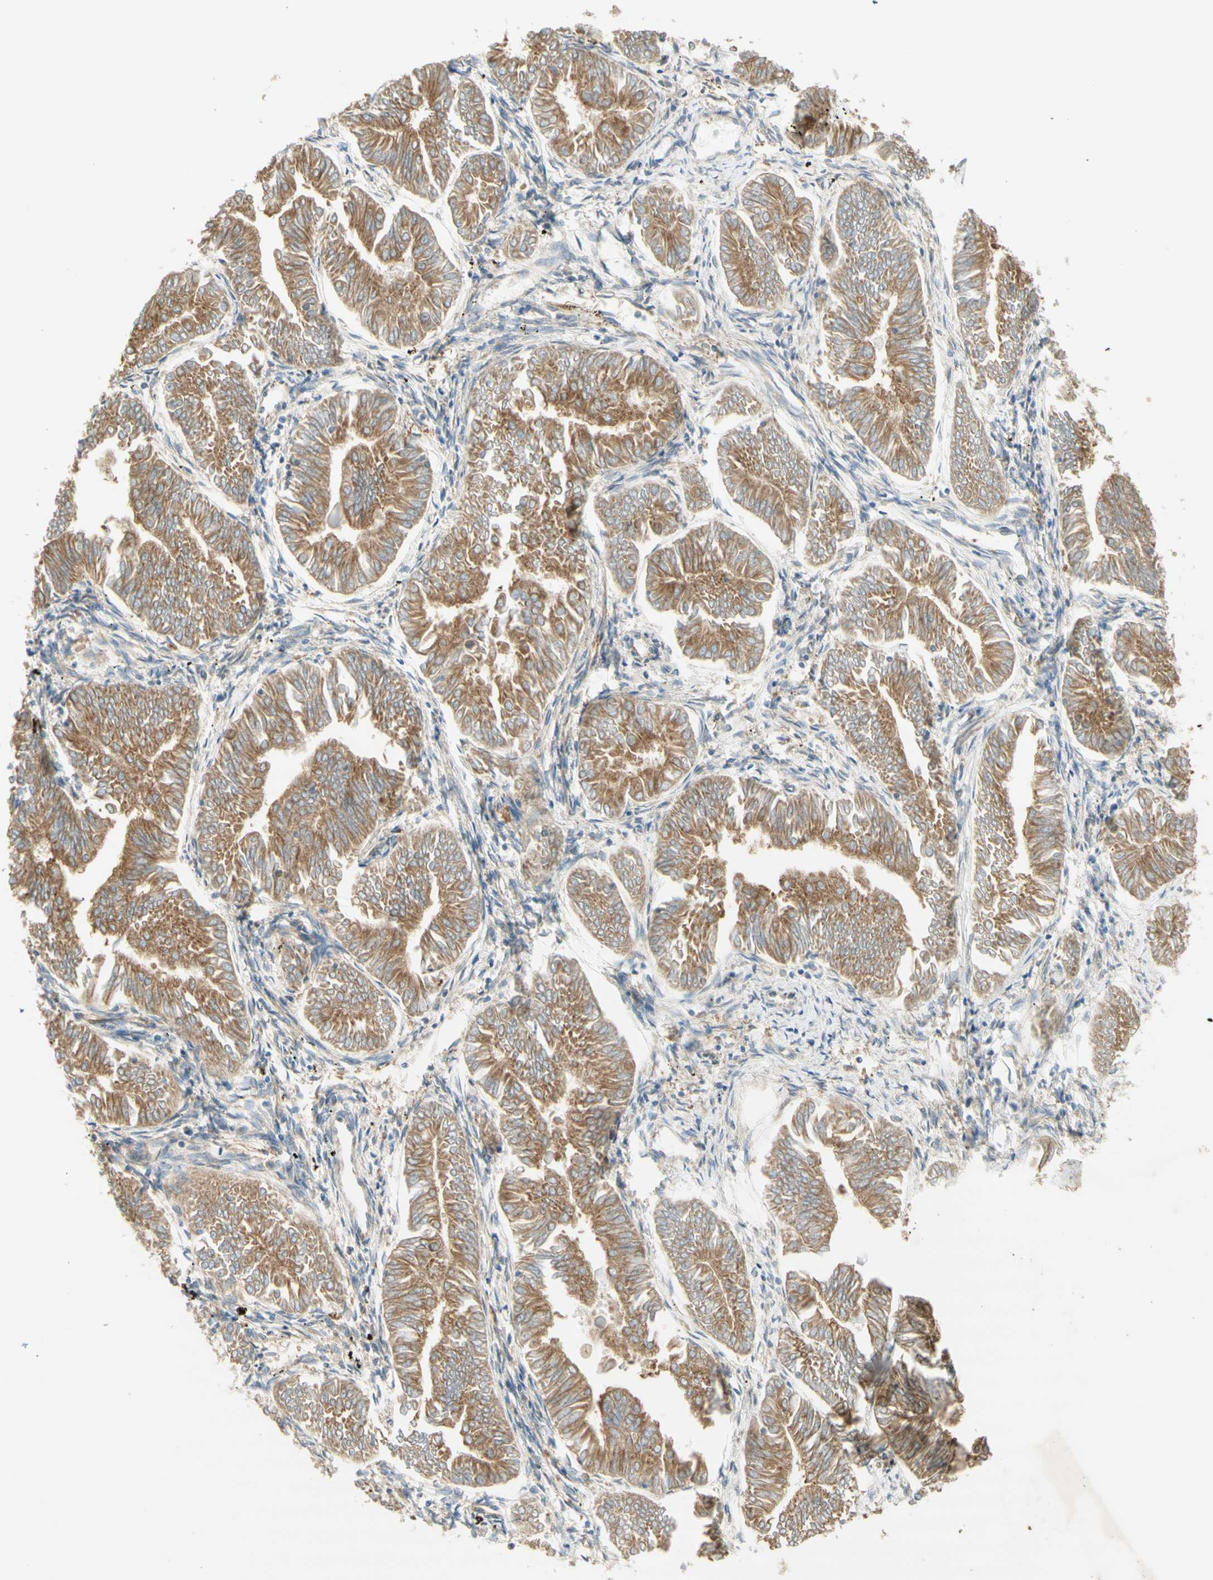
{"staining": {"intensity": "moderate", "quantity": ">75%", "location": "cytoplasmic/membranous"}, "tissue": "endometrial cancer", "cell_type": "Tumor cells", "image_type": "cancer", "snomed": [{"axis": "morphology", "description": "Adenocarcinoma, NOS"}, {"axis": "topography", "description": "Endometrium"}], "caption": "Protein staining demonstrates moderate cytoplasmic/membranous staining in approximately >75% of tumor cells in adenocarcinoma (endometrial).", "gene": "DYNC1H1", "patient": {"sex": "female", "age": 53}}